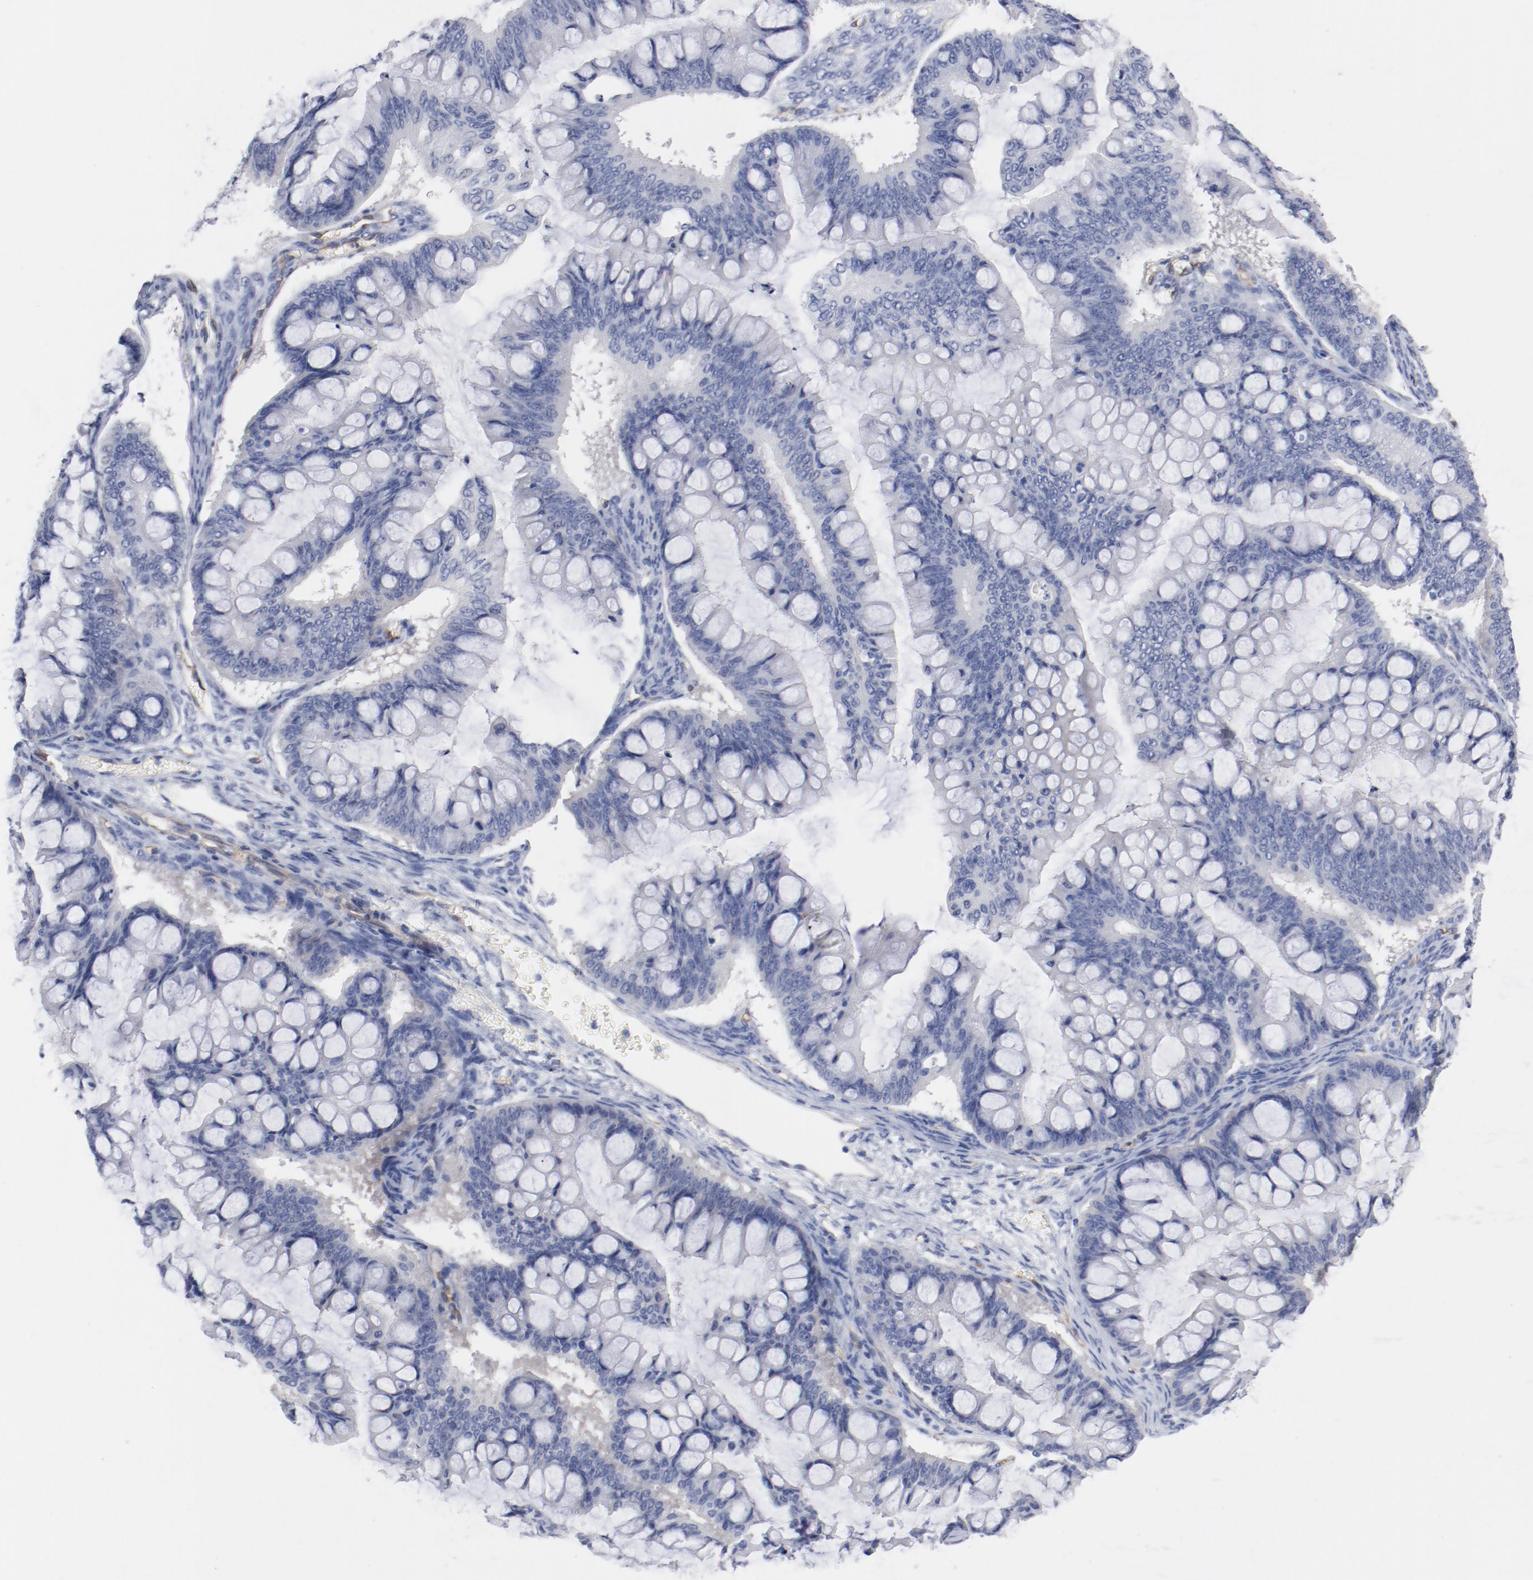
{"staining": {"intensity": "negative", "quantity": "none", "location": "none"}, "tissue": "ovarian cancer", "cell_type": "Tumor cells", "image_type": "cancer", "snomed": [{"axis": "morphology", "description": "Cystadenocarcinoma, mucinous, NOS"}, {"axis": "topography", "description": "Ovary"}], "caption": "Immunohistochemistry image of neoplastic tissue: human ovarian cancer (mucinous cystadenocarcinoma) stained with DAB (3,3'-diaminobenzidine) reveals no significant protein expression in tumor cells.", "gene": "SHANK3", "patient": {"sex": "female", "age": 73}}